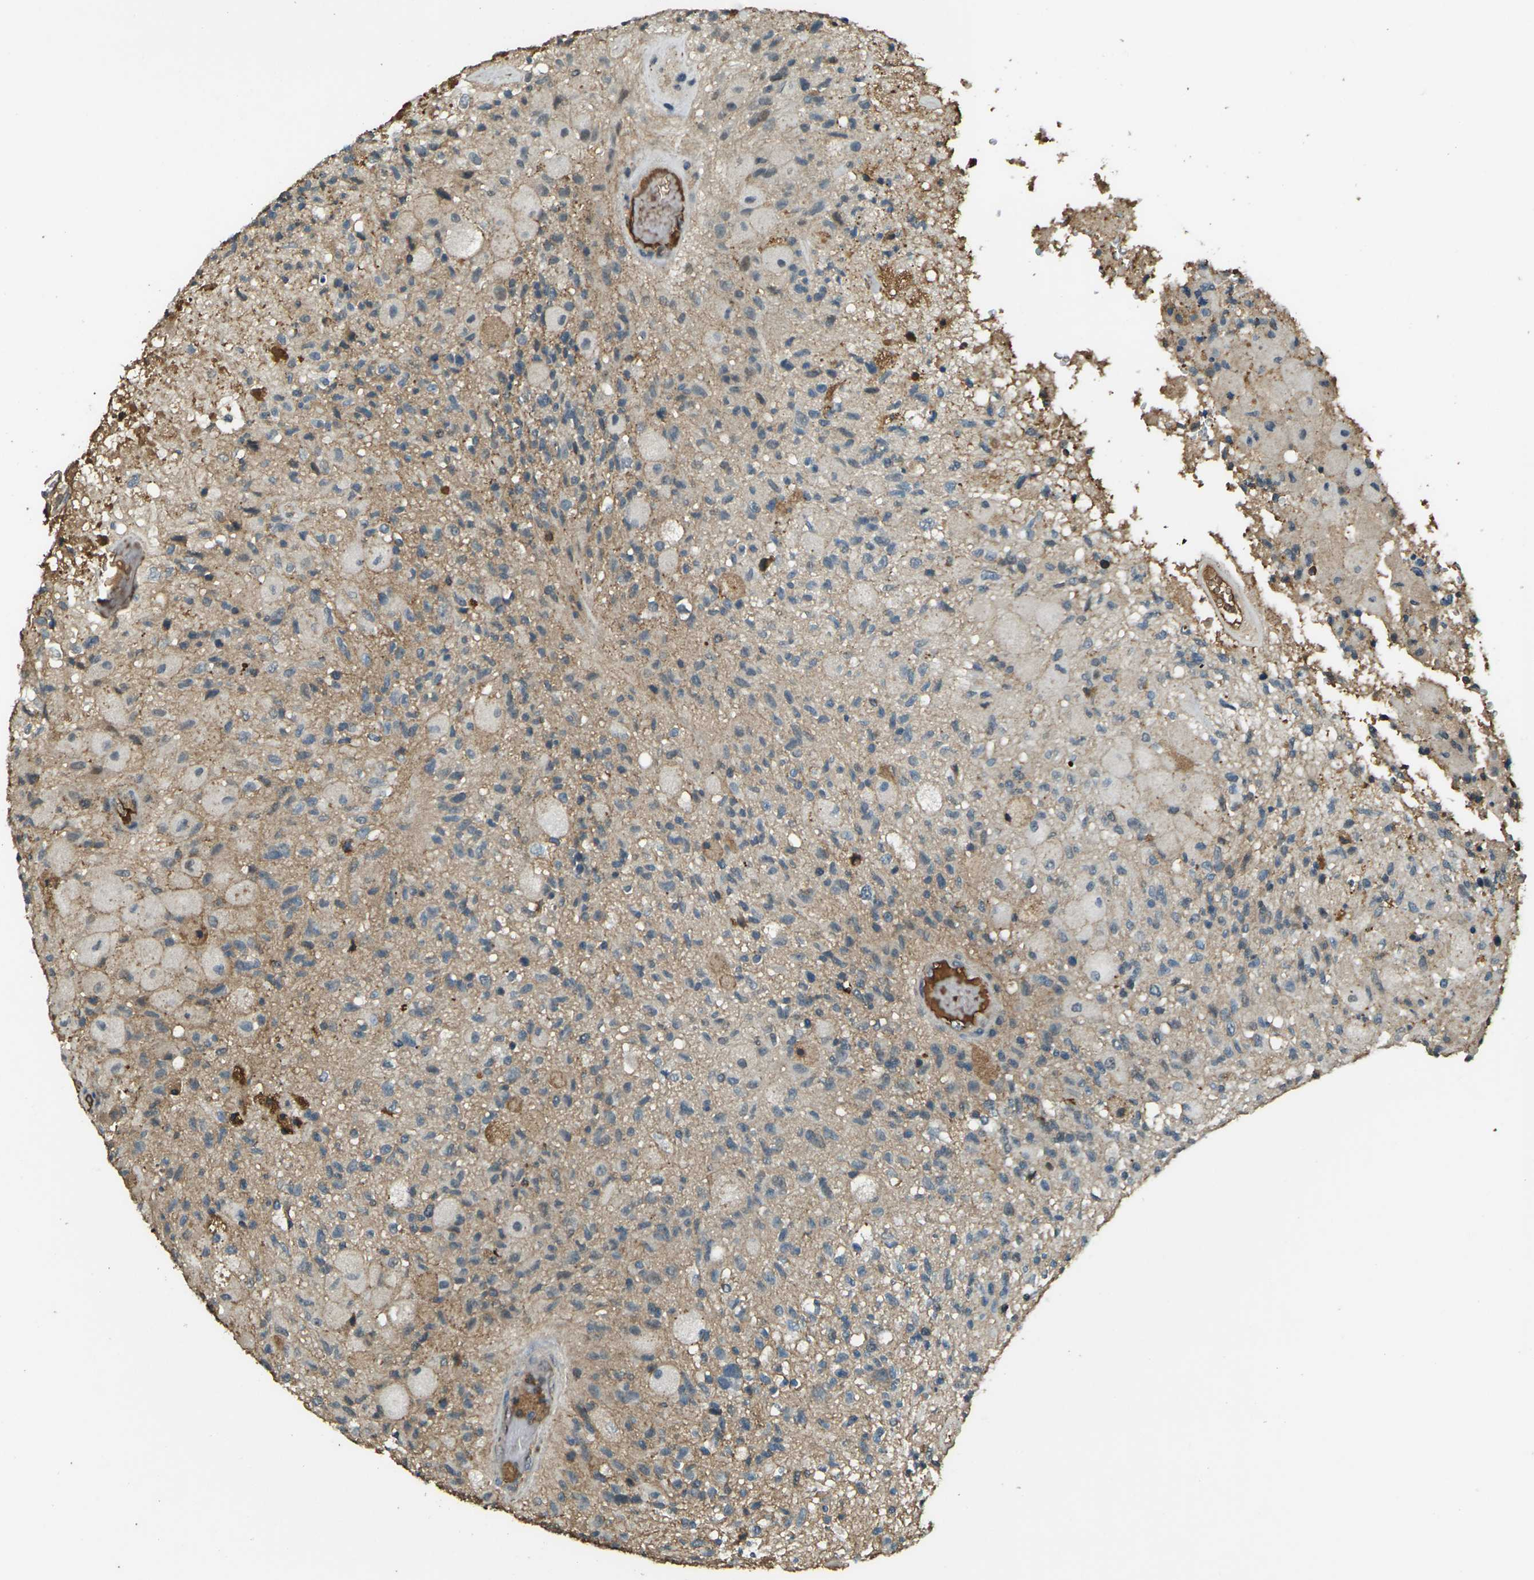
{"staining": {"intensity": "moderate", "quantity": ">75%", "location": "cytoplasmic/membranous"}, "tissue": "glioma", "cell_type": "Tumor cells", "image_type": "cancer", "snomed": [{"axis": "morphology", "description": "Normal tissue, NOS"}, {"axis": "morphology", "description": "Glioma, malignant, High grade"}, {"axis": "topography", "description": "Cerebral cortex"}], "caption": "Moderate cytoplasmic/membranous staining is identified in about >75% of tumor cells in malignant glioma (high-grade).", "gene": "CYP1B1", "patient": {"sex": "male", "age": 77}}